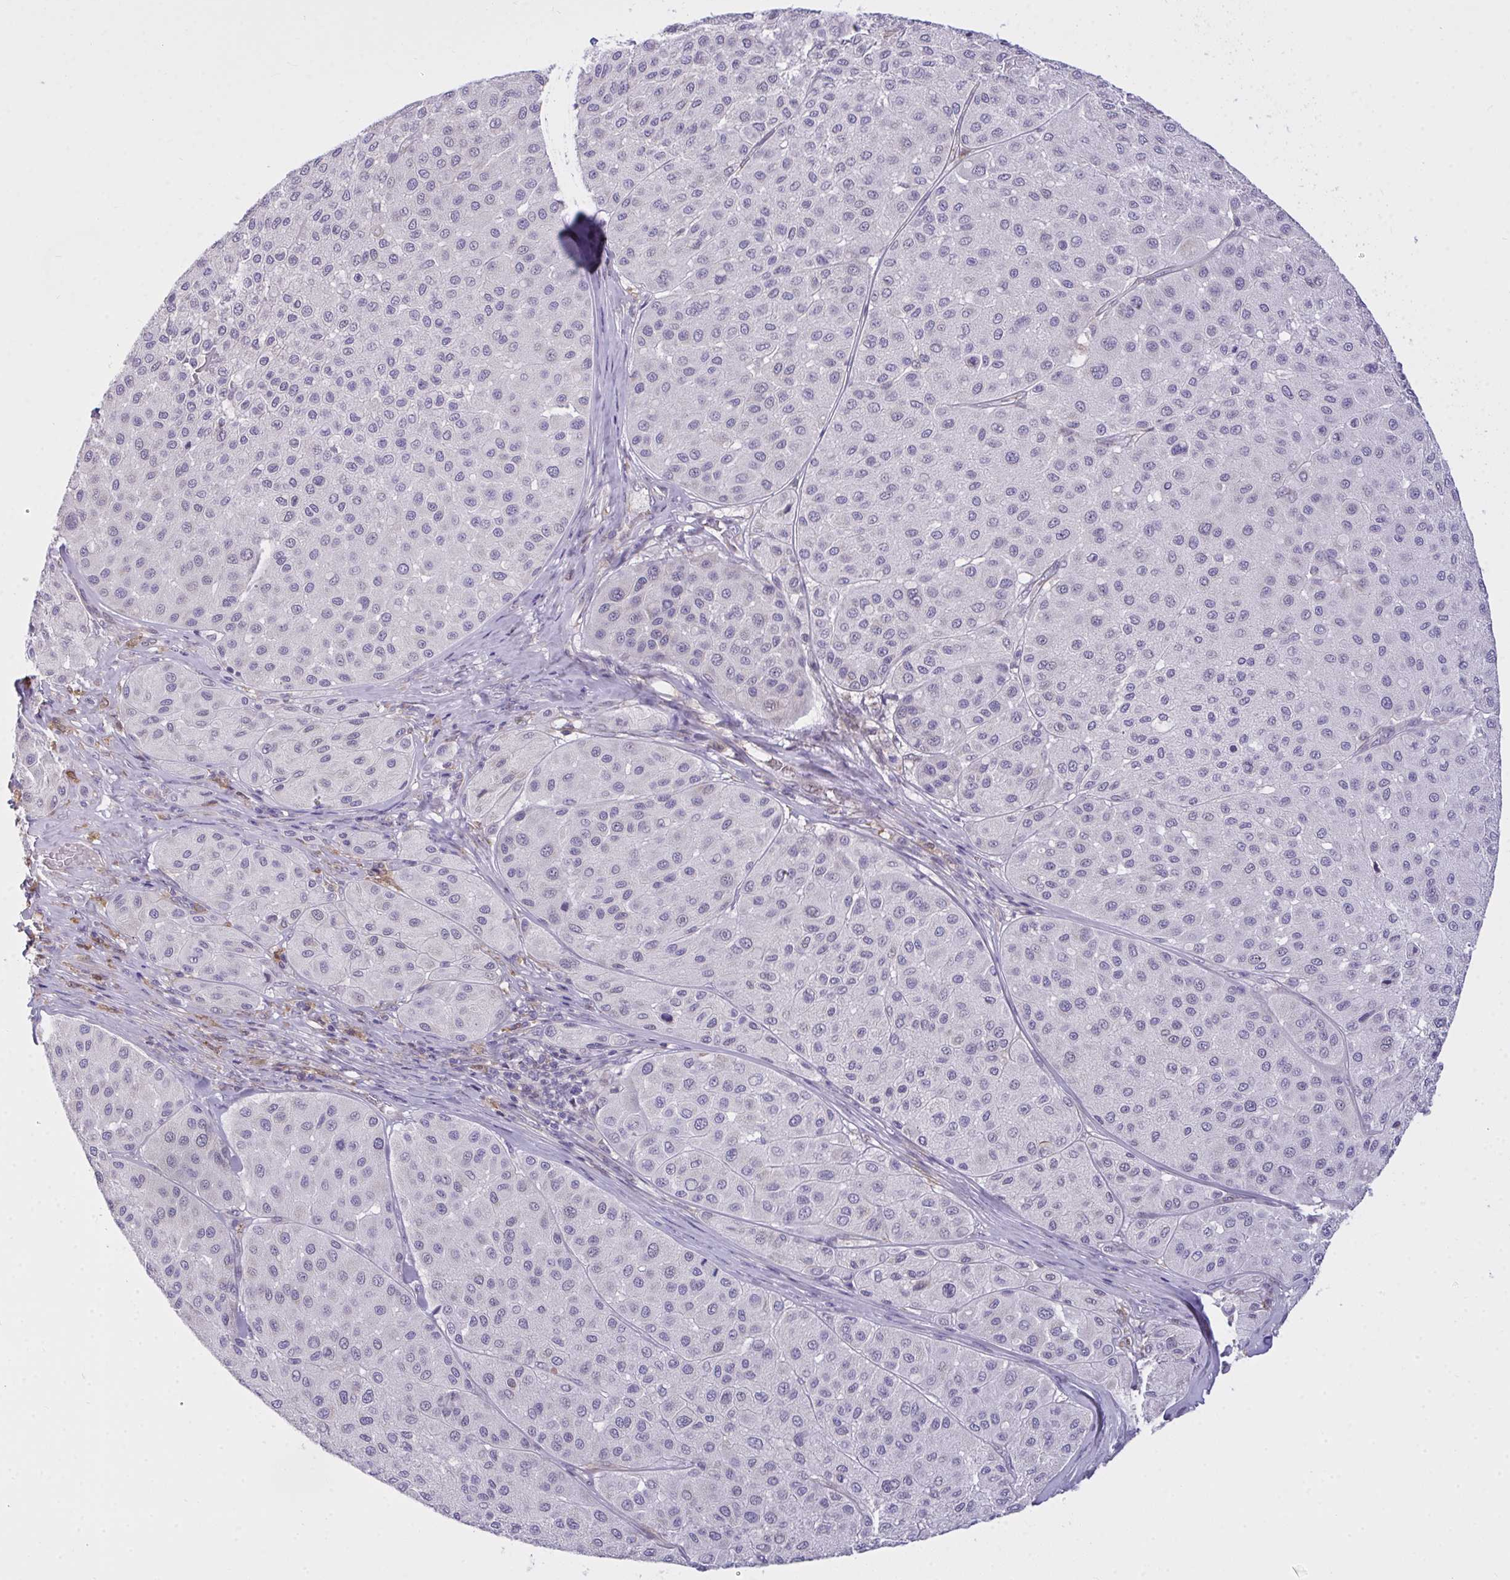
{"staining": {"intensity": "negative", "quantity": "none", "location": "none"}, "tissue": "melanoma", "cell_type": "Tumor cells", "image_type": "cancer", "snomed": [{"axis": "morphology", "description": "Malignant melanoma, Metastatic site"}, {"axis": "topography", "description": "Smooth muscle"}], "caption": "Malignant melanoma (metastatic site) stained for a protein using IHC demonstrates no expression tumor cells.", "gene": "SEMA6B", "patient": {"sex": "male", "age": 41}}